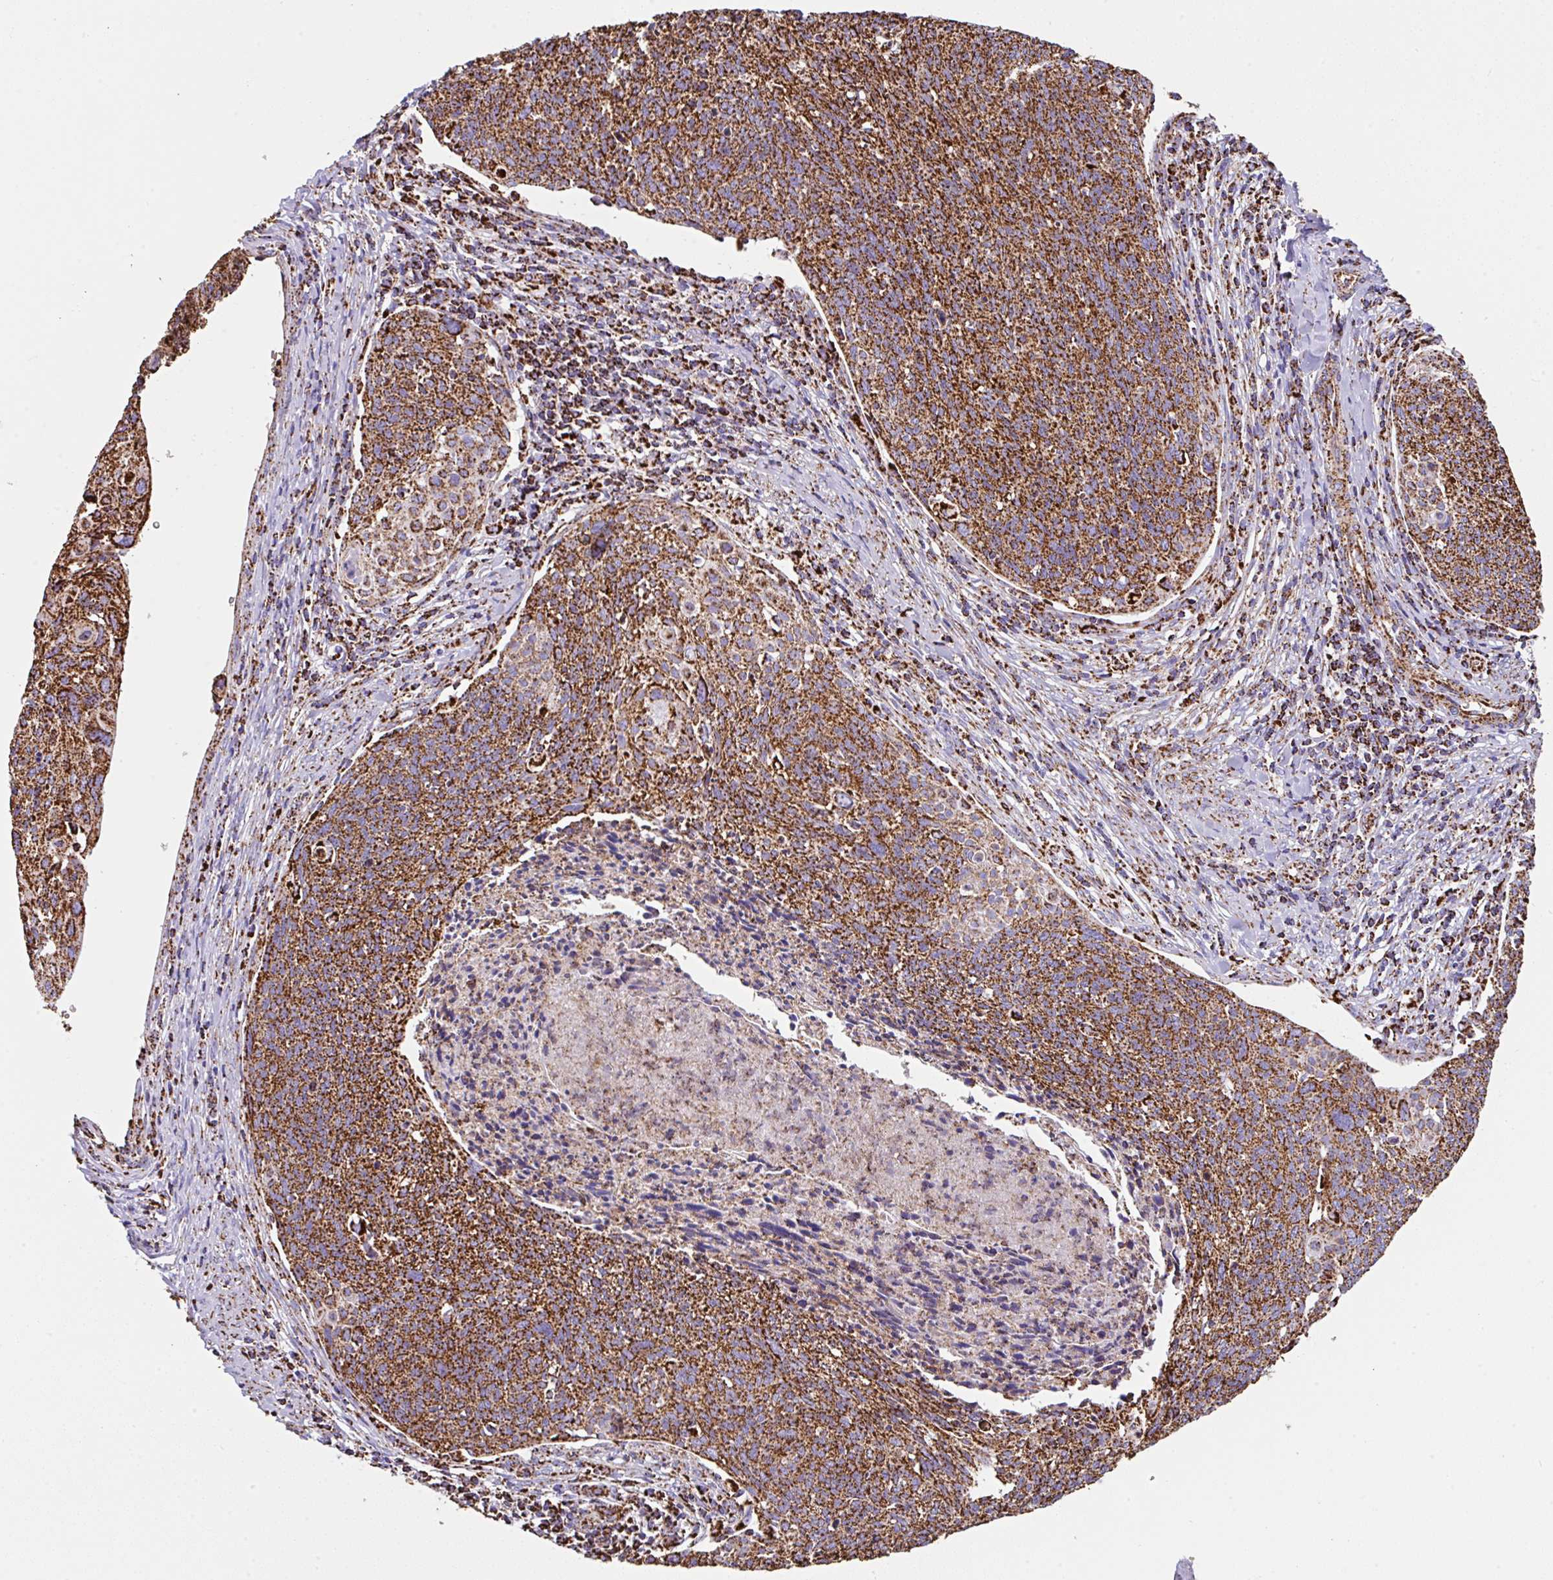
{"staining": {"intensity": "strong", "quantity": ">75%", "location": "cytoplasmic/membranous"}, "tissue": "cervical cancer", "cell_type": "Tumor cells", "image_type": "cancer", "snomed": [{"axis": "morphology", "description": "Squamous cell carcinoma, NOS"}, {"axis": "topography", "description": "Cervix"}], "caption": "DAB immunohistochemical staining of squamous cell carcinoma (cervical) exhibits strong cytoplasmic/membranous protein staining in about >75% of tumor cells. The protein of interest is stained brown, and the nuclei are stained in blue (DAB IHC with brightfield microscopy, high magnification).", "gene": "ANKRD33B", "patient": {"sex": "female", "age": 49}}